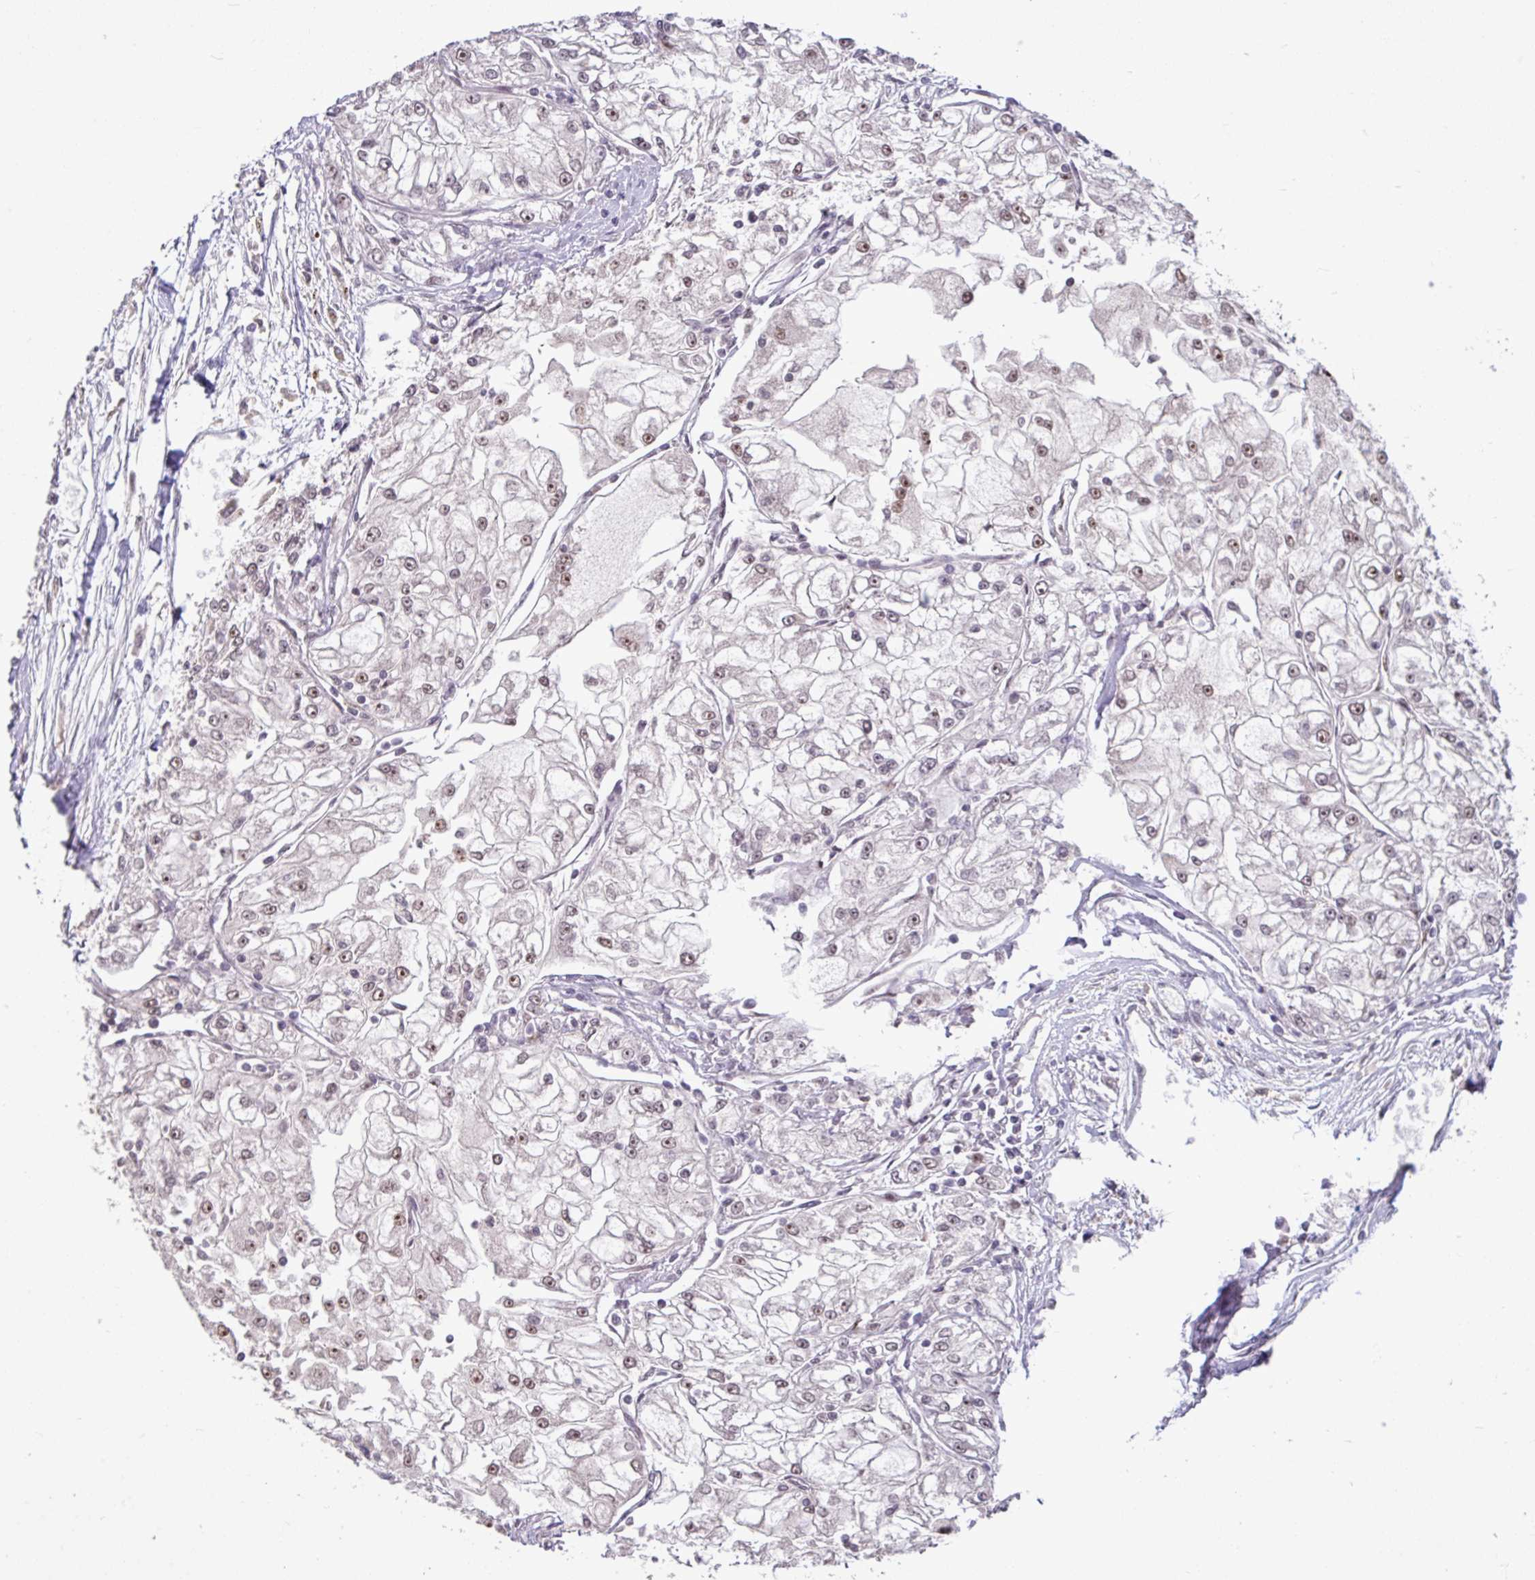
{"staining": {"intensity": "weak", "quantity": "25%-75%", "location": "nuclear"}, "tissue": "renal cancer", "cell_type": "Tumor cells", "image_type": "cancer", "snomed": [{"axis": "morphology", "description": "Adenocarcinoma, NOS"}, {"axis": "topography", "description": "Kidney"}], "caption": "Human renal cancer stained for a protein (brown) reveals weak nuclear positive positivity in about 25%-75% of tumor cells.", "gene": "TDG", "patient": {"sex": "female", "age": 72}}